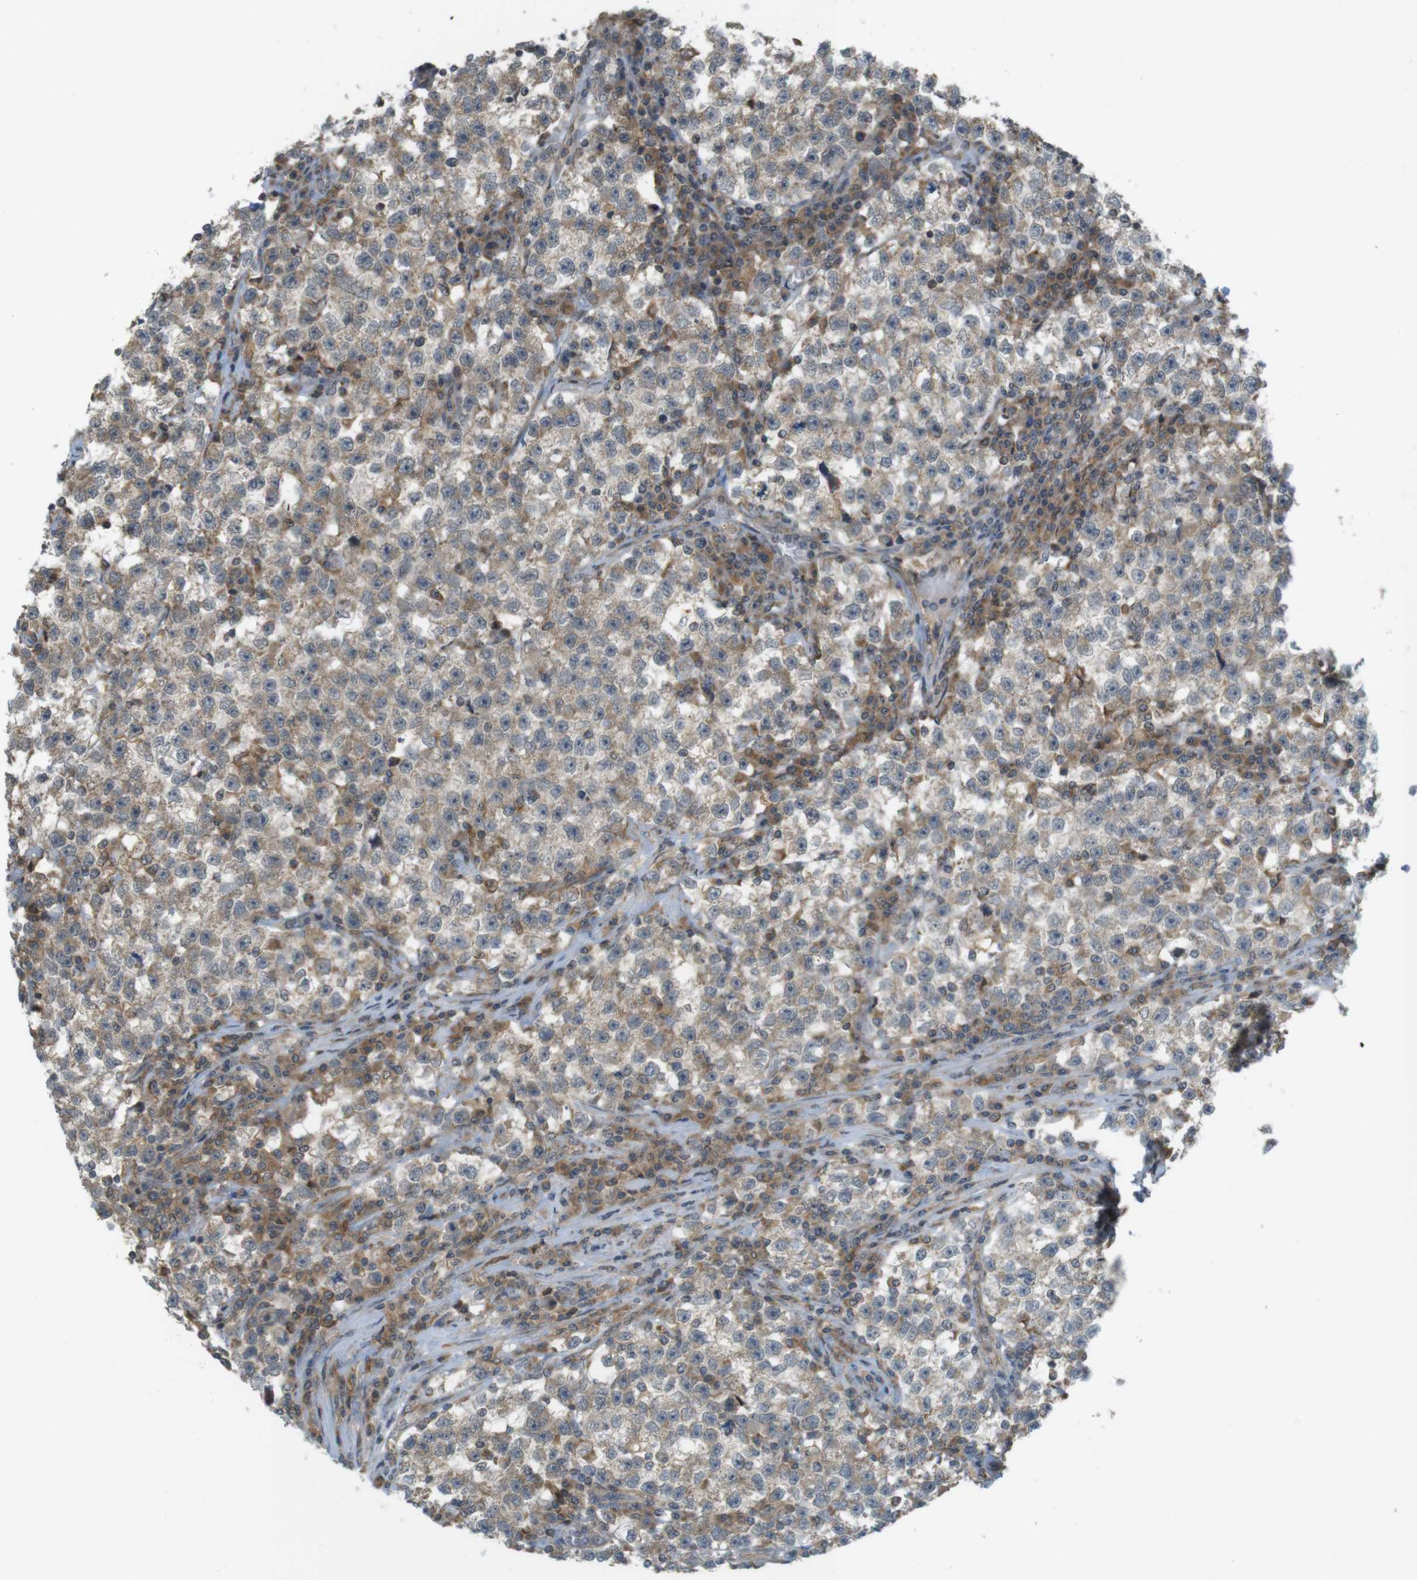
{"staining": {"intensity": "moderate", "quantity": "25%-75%", "location": "cytoplasmic/membranous"}, "tissue": "testis cancer", "cell_type": "Tumor cells", "image_type": "cancer", "snomed": [{"axis": "morphology", "description": "Seminoma, NOS"}, {"axis": "topography", "description": "Testis"}], "caption": "High-magnification brightfield microscopy of testis cancer stained with DAB (3,3'-diaminobenzidine) (brown) and counterstained with hematoxylin (blue). tumor cells exhibit moderate cytoplasmic/membranous positivity is present in about25%-75% of cells.", "gene": "RNF130", "patient": {"sex": "male", "age": 22}}